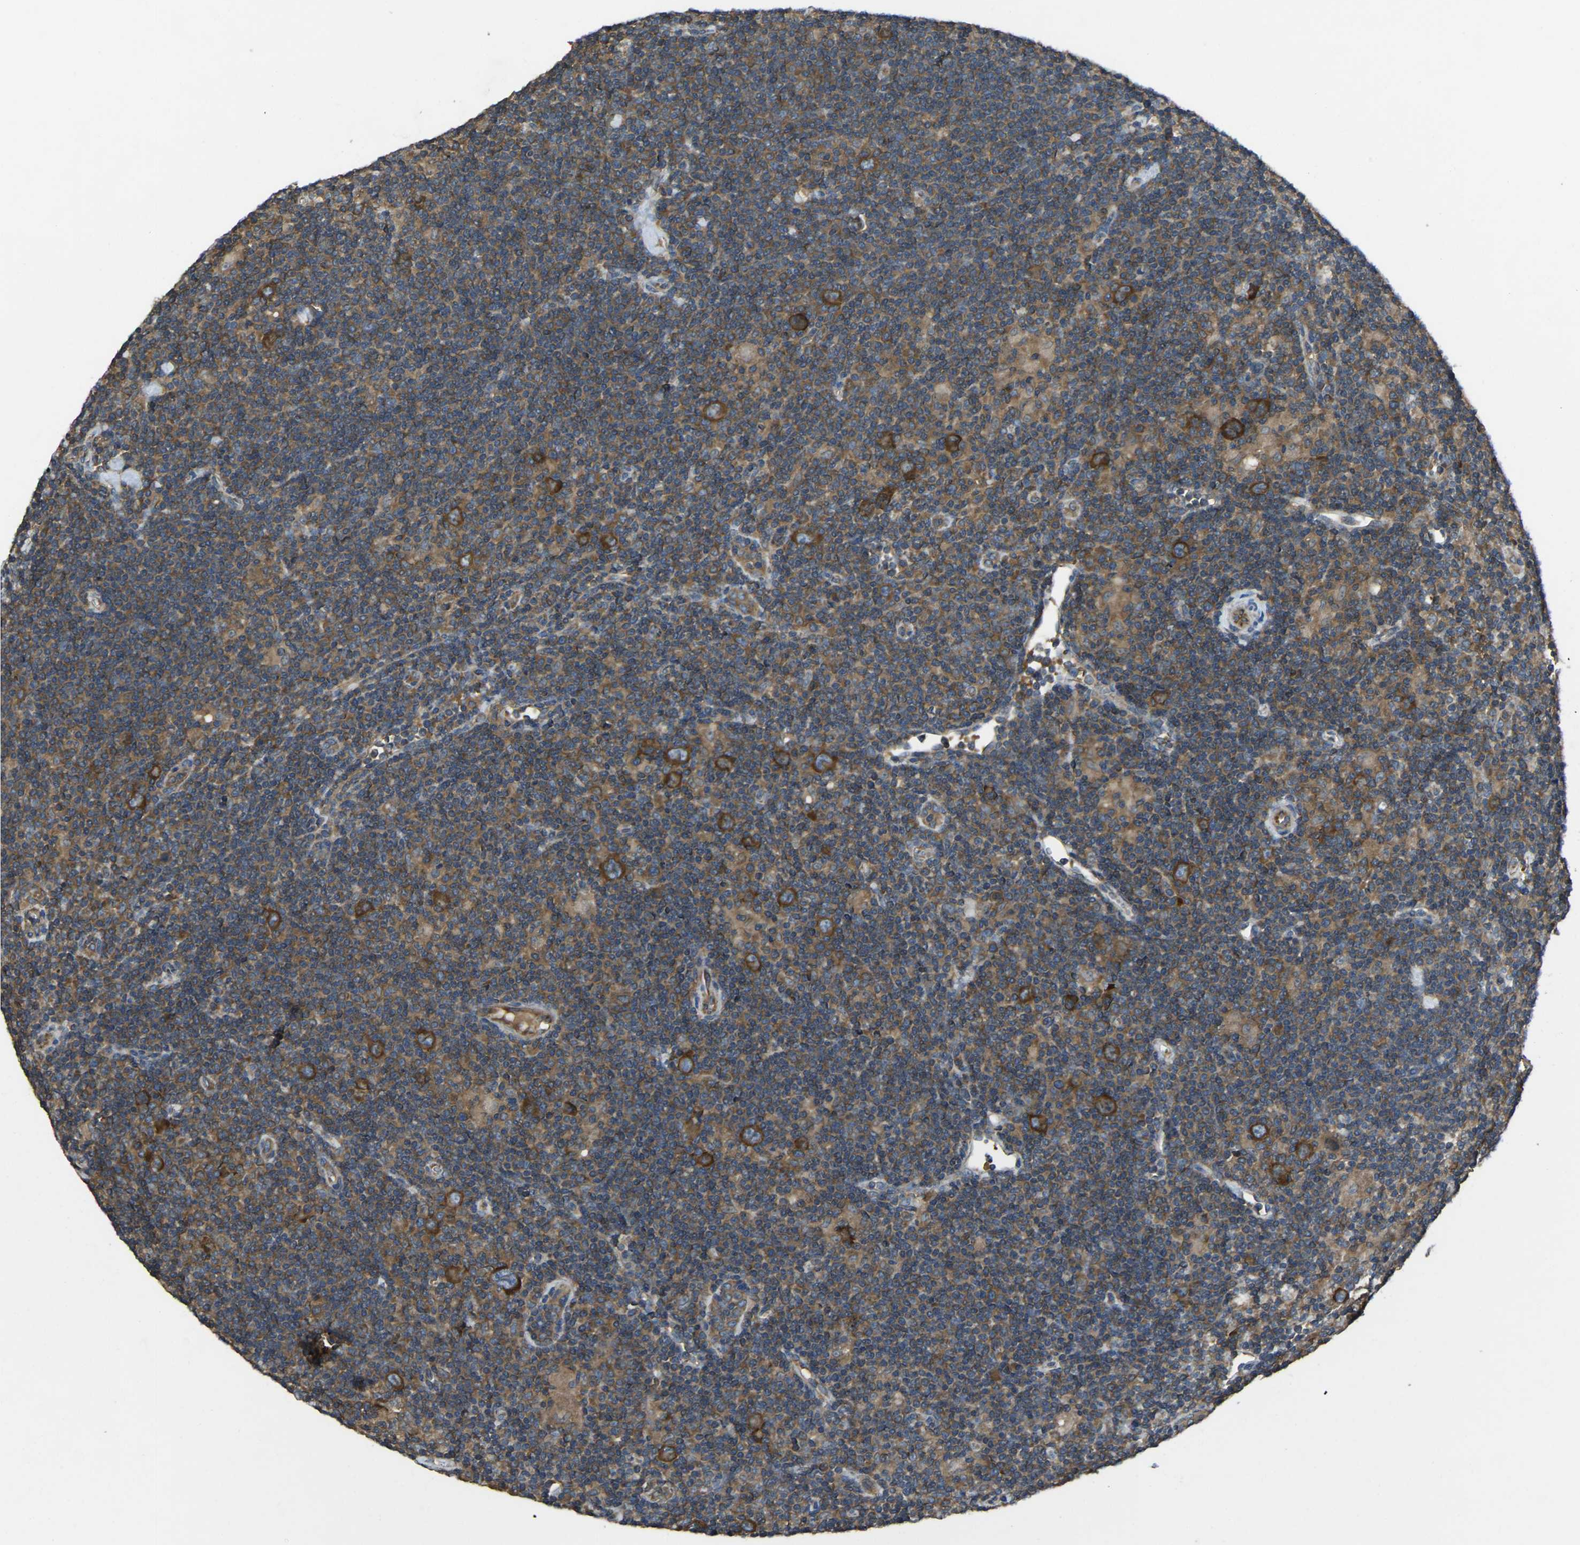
{"staining": {"intensity": "strong", "quantity": ">75%", "location": "cytoplasmic/membranous"}, "tissue": "lymphoma", "cell_type": "Tumor cells", "image_type": "cancer", "snomed": [{"axis": "morphology", "description": "Hodgkin's disease, NOS"}, {"axis": "topography", "description": "Lymph node"}], "caption": "This histopathology image demonstrates Hodgkin's disease stained with immunohistochemistry (IHC) to label a protein in brown. The cytoplasmic/membranous of tumor cells show strong positivity for the protein. Nuclei are counter-stained blue.", "gene": "AIMP1", "patient": {"sex": "female", "age": 57}}